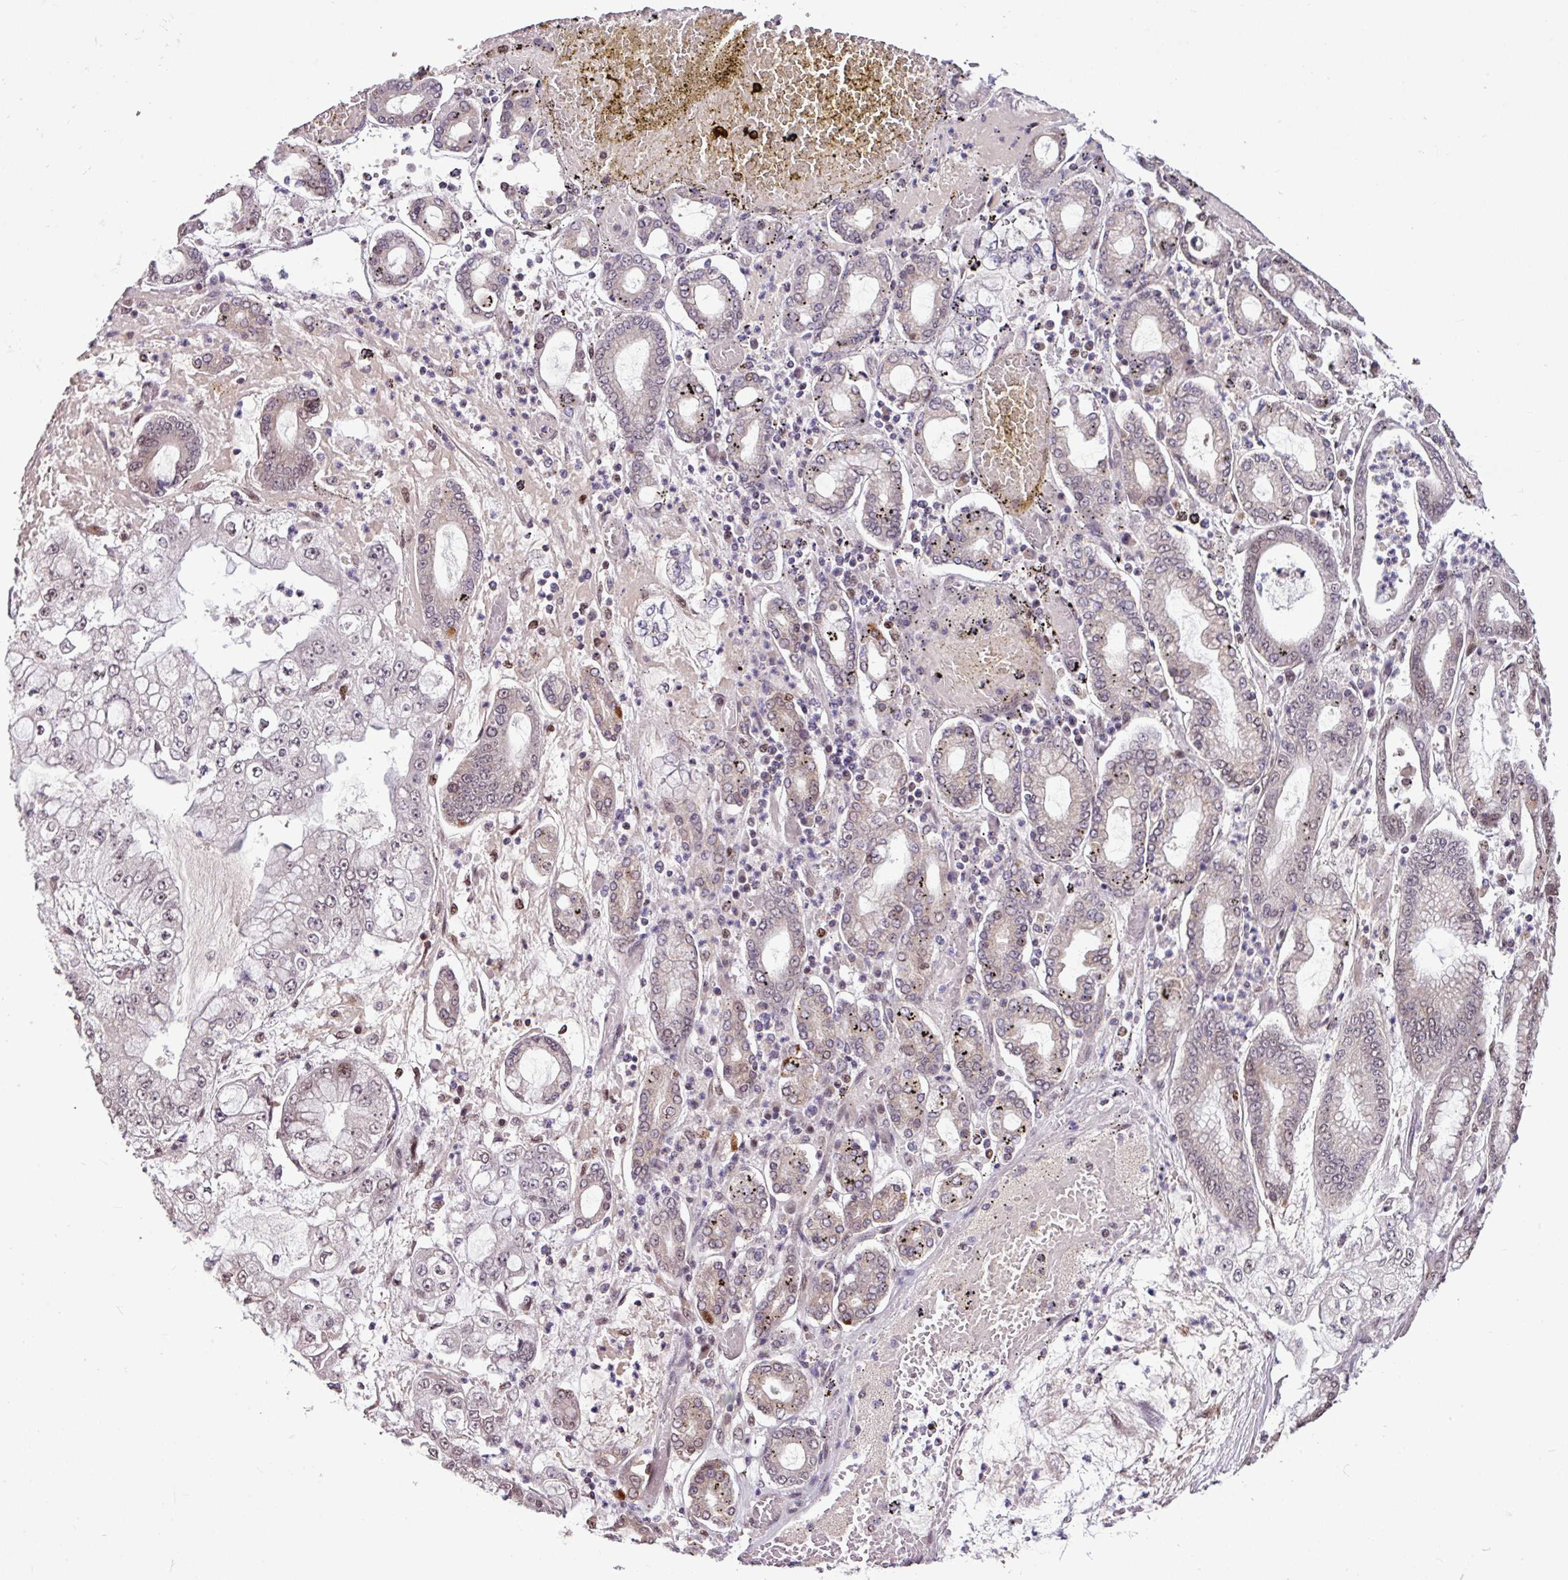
{"staining": {"intensity": "weak", "quantity": "<25%", "location": "nuclear"}, "tissue": "stomach cancer", "cell_type": "Tumor cells", "image_type": "cancer", "snomed": [{"axis": "morphology", "description": "Adenocarcinoma, NOS"}, {"axis": "topography", "description": "Stomach"}], "caption": "The micrograph exhibits no staining of tumor cells in stomach adenocarcinoma.", "gene": "SKIC2", "patient": {"sex": "male", "age": 76}}